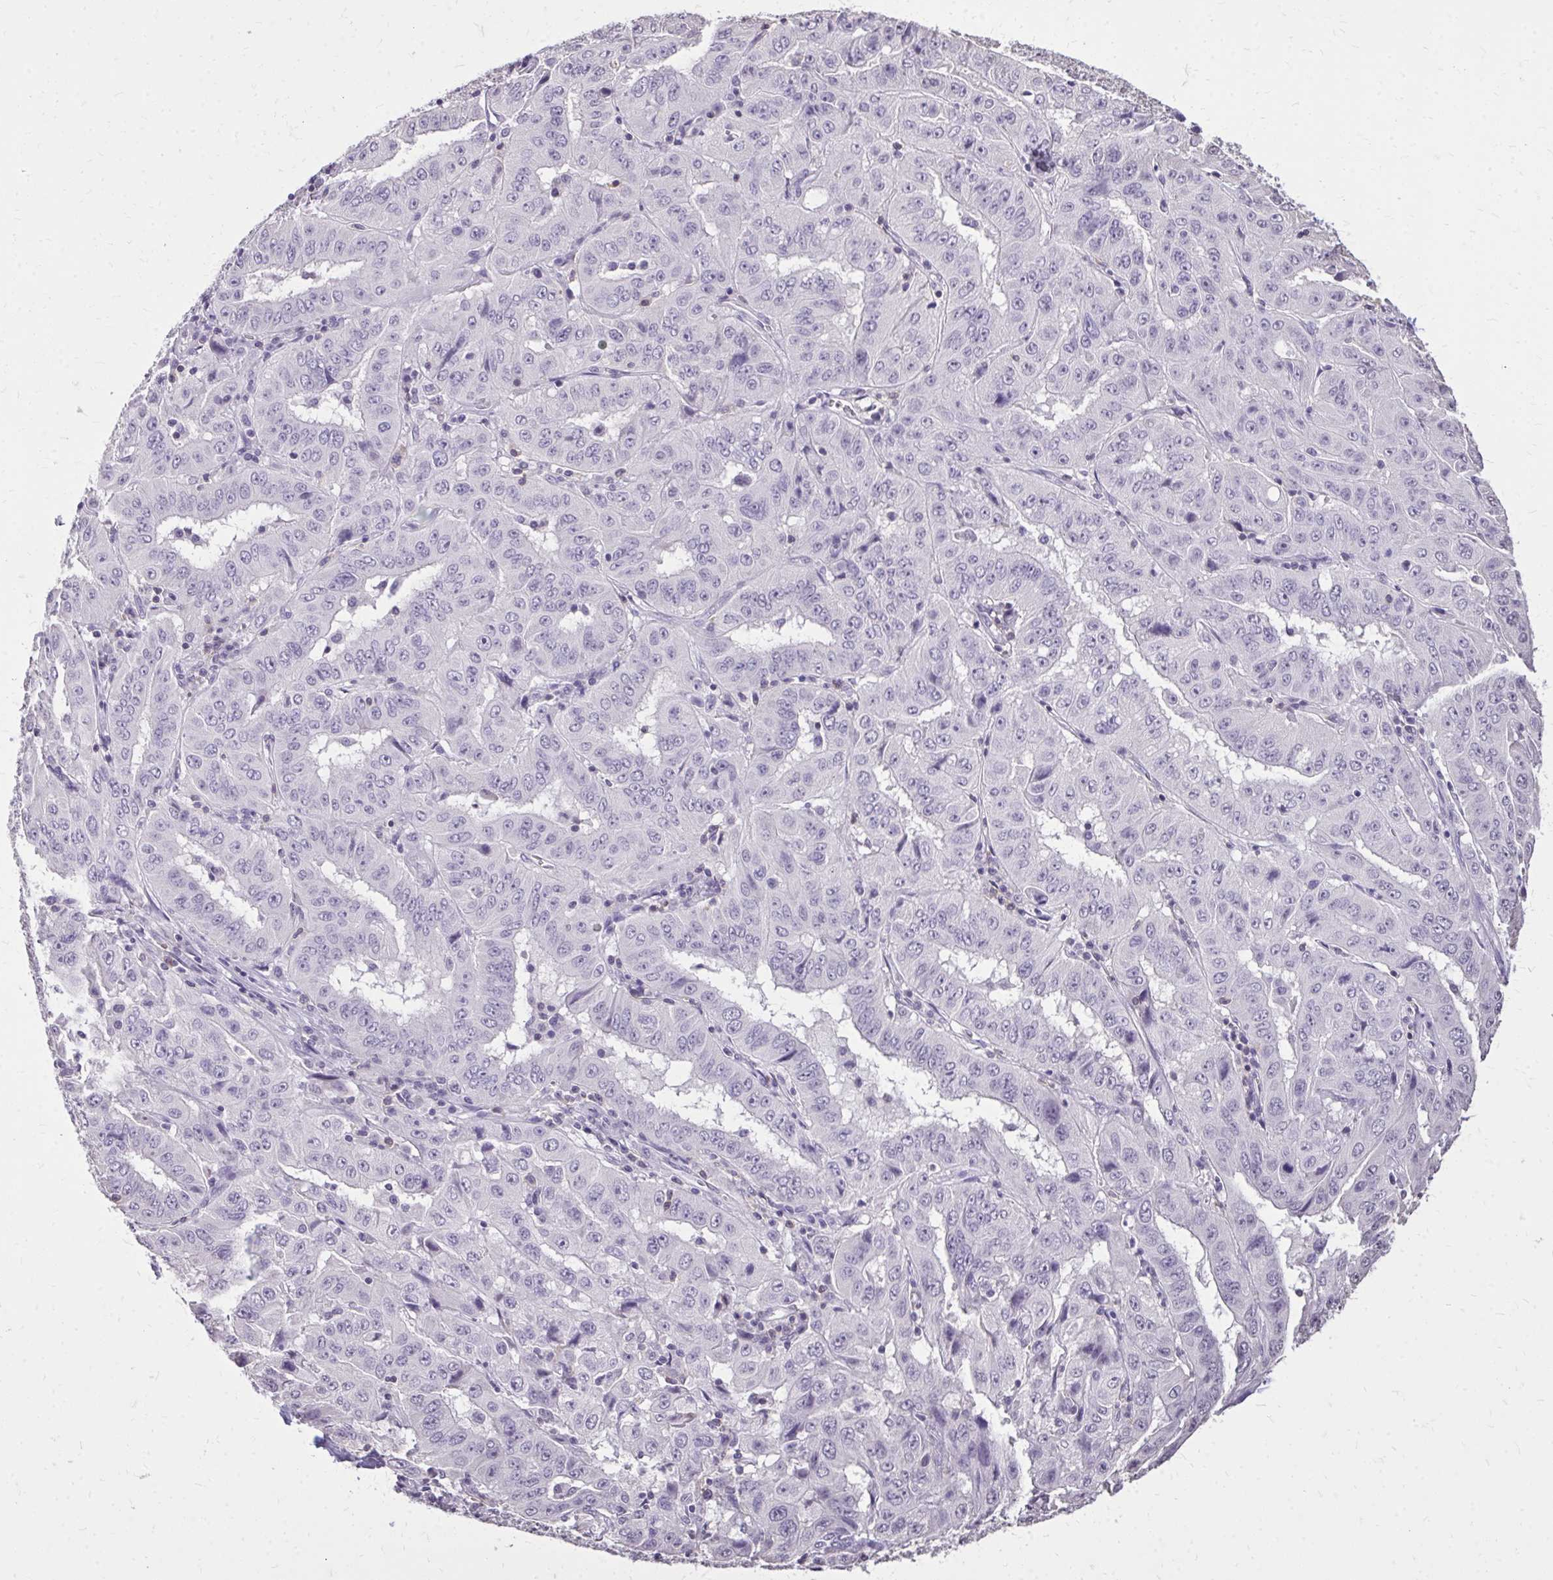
{"staining": {"intensity": "negative", "quantity": "none", "location": "none"}, "tissue": "pancreatic cancer", "cell_type": "Tumor cells", "image_type": "cancer", "snomed": [{"axis": "morphology", "description": "Adenocarcinoma, NOS"}, {"axis": "topography", "description": "Pancreas"}], "caption": "Pancreatic cancer was stained to show a protein in brown. There is no significant positivity in tumor cells. (Brightfield microscopy of DAB immunohistochemistry at high magnification).", "gene": "AKAP5", "patient": {"sex": "male", "age": 63}}